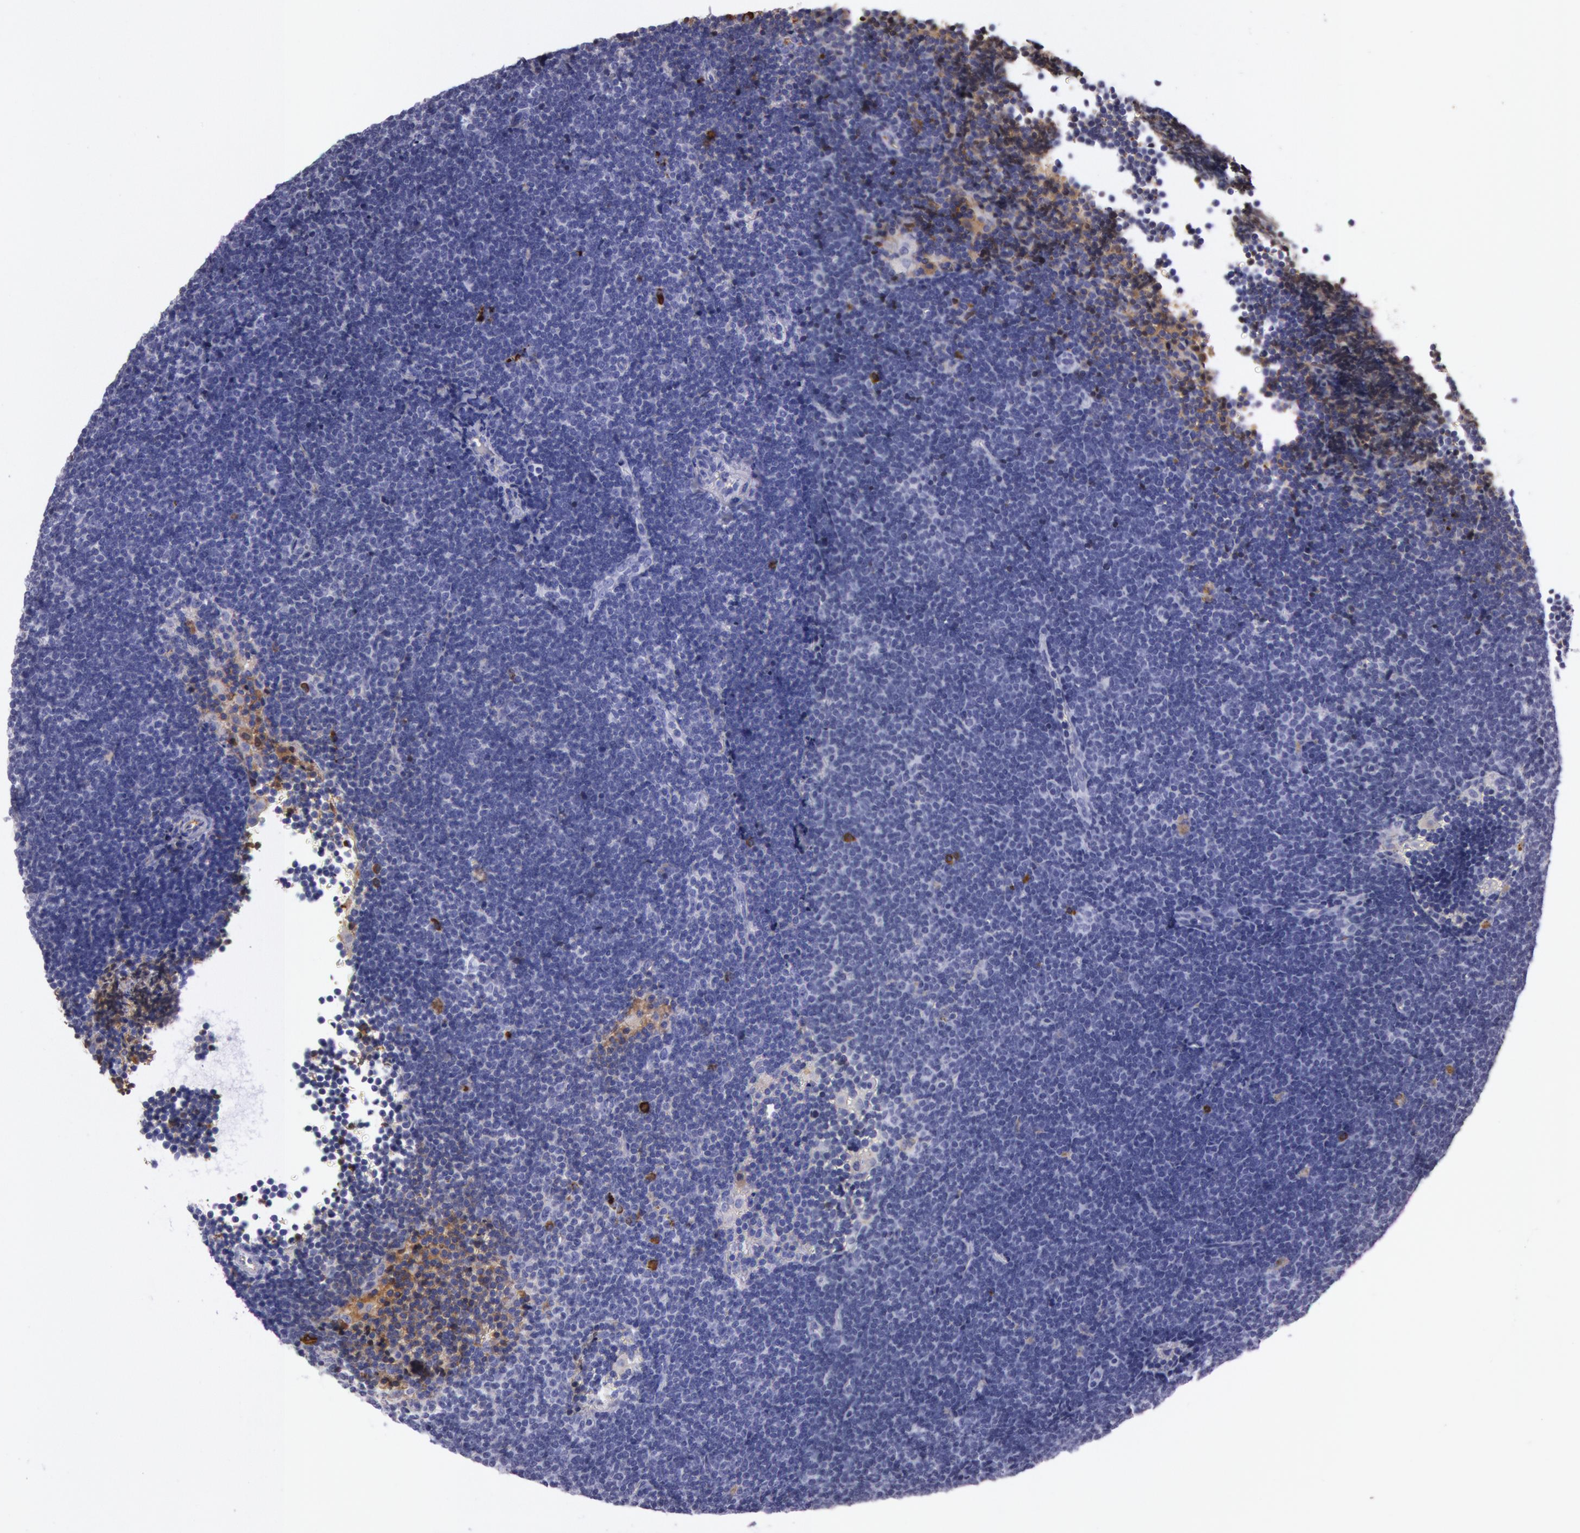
{"staining": {"intensity": "weak", "quantity": "<25%", "location": "cytoplasmic/membranous"}, "tissue": "lymphoma", "cell_type": "Tumor cells", "image_type": "cancer", "snomed": [{"axis": "morphology", "description": "Malignant lymphoma, non-Hodgkin's type, Low grade"}, {"axis": "topography", "description": "Lymph node"}], "caption": "This micrograph is of lymphoma stained with IHC to label a protein in brown with the nuclei are counter-stained blue. There is no staining in tumor cells.", "gene": "IGHG1", "patient": {"sex": "female", "age": 51}}